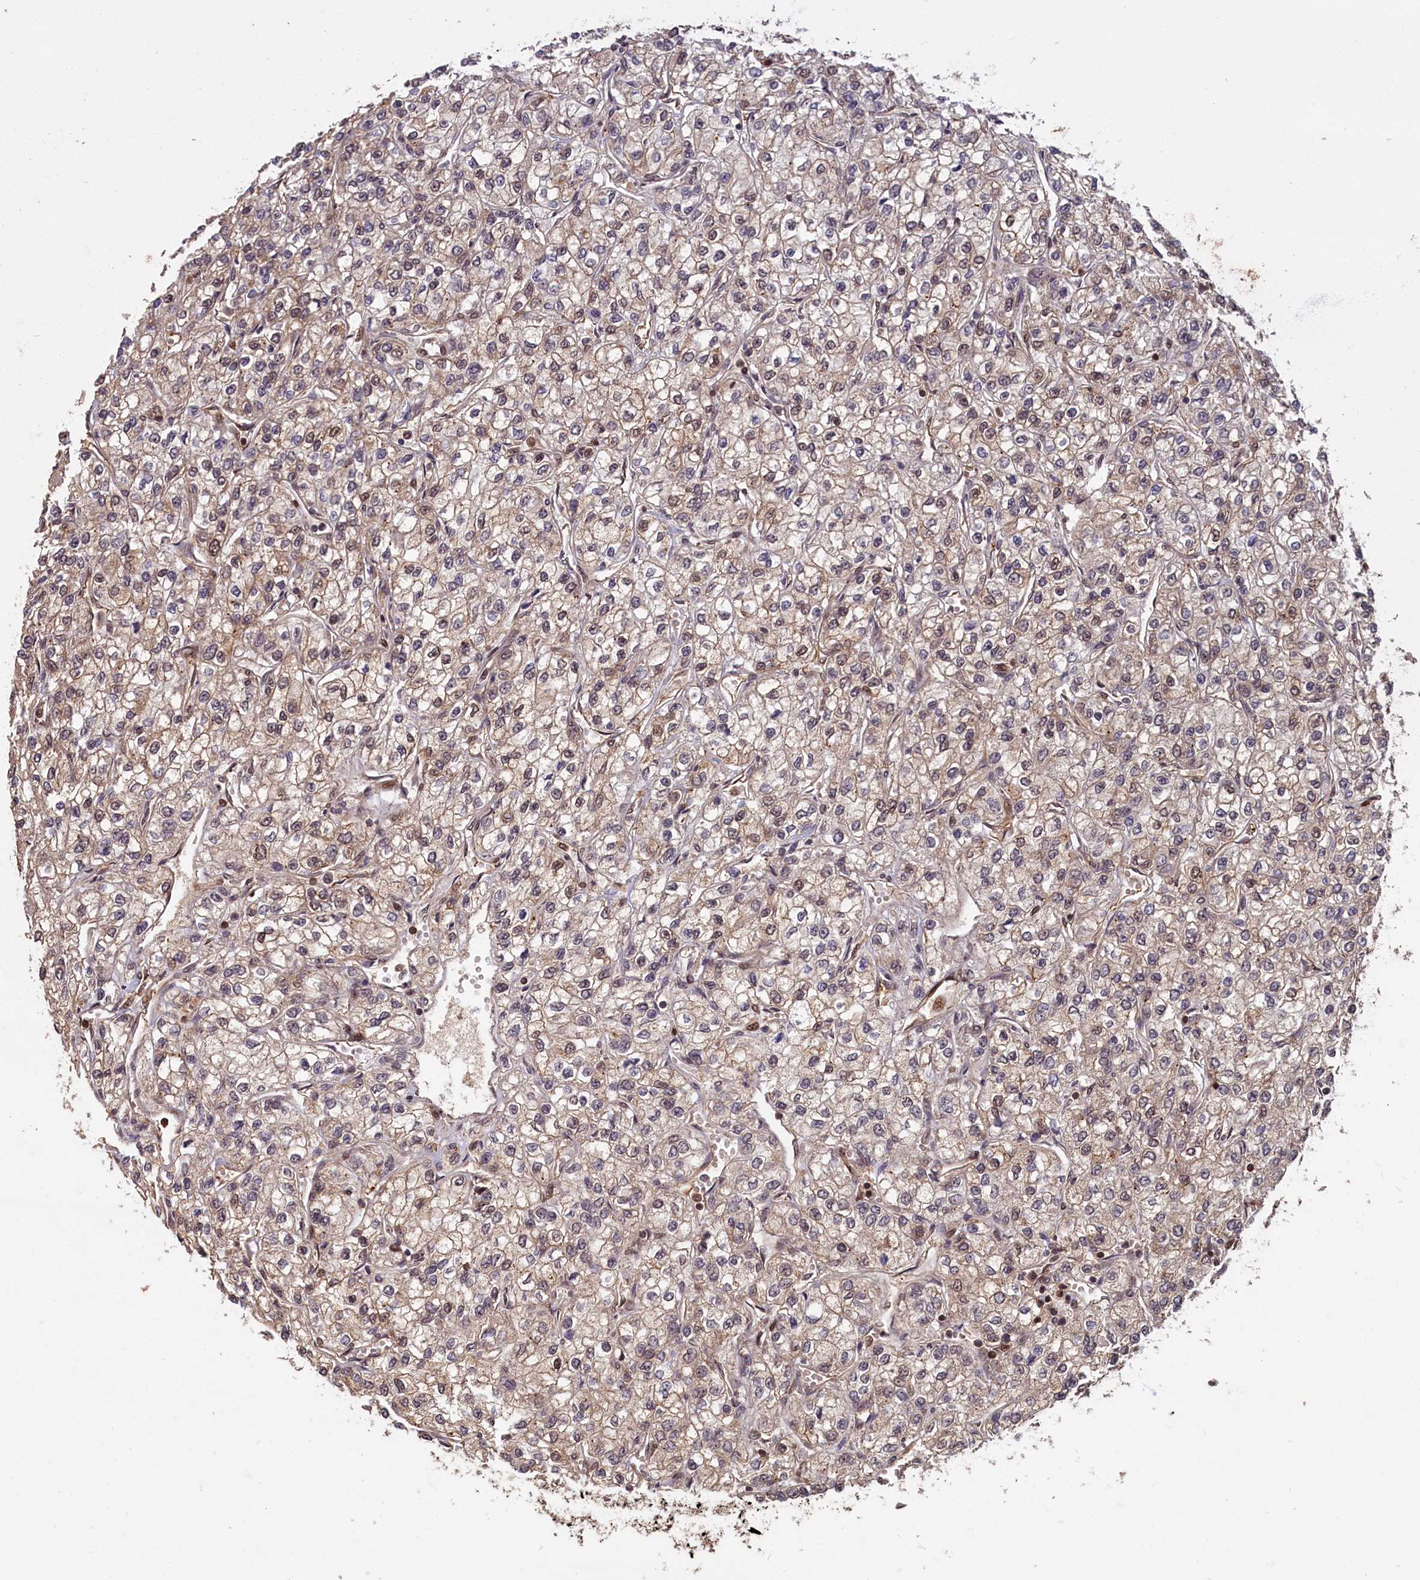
{"staining": {"intensity": "weak", "quantity": ">75%", "location": "cytoplasmic/membranous,nuclear"}, "tissue": "renal cancer", "cell_type": "Tumor cells", "image_type": "cancer", "snomed": [{"axis": "morphology", "description": "Adenocarcinoma, NOS"}, {"axis": "topography", "description": "Kidney"}], "caption": "Immunohistochemistry of adenocarcinoma (renal) shows low levels of weak cytoplasmic/membranous and nuclear positivity in approximately >75% of tumor cells. The staining was performed using DAB to visualize the protein expression in brown, while the nuclei were stained in blue with hematoxylin (Magnification: 20x).", "gene": "HIF3A", "patient": {"sex": "male", "age": 80}}